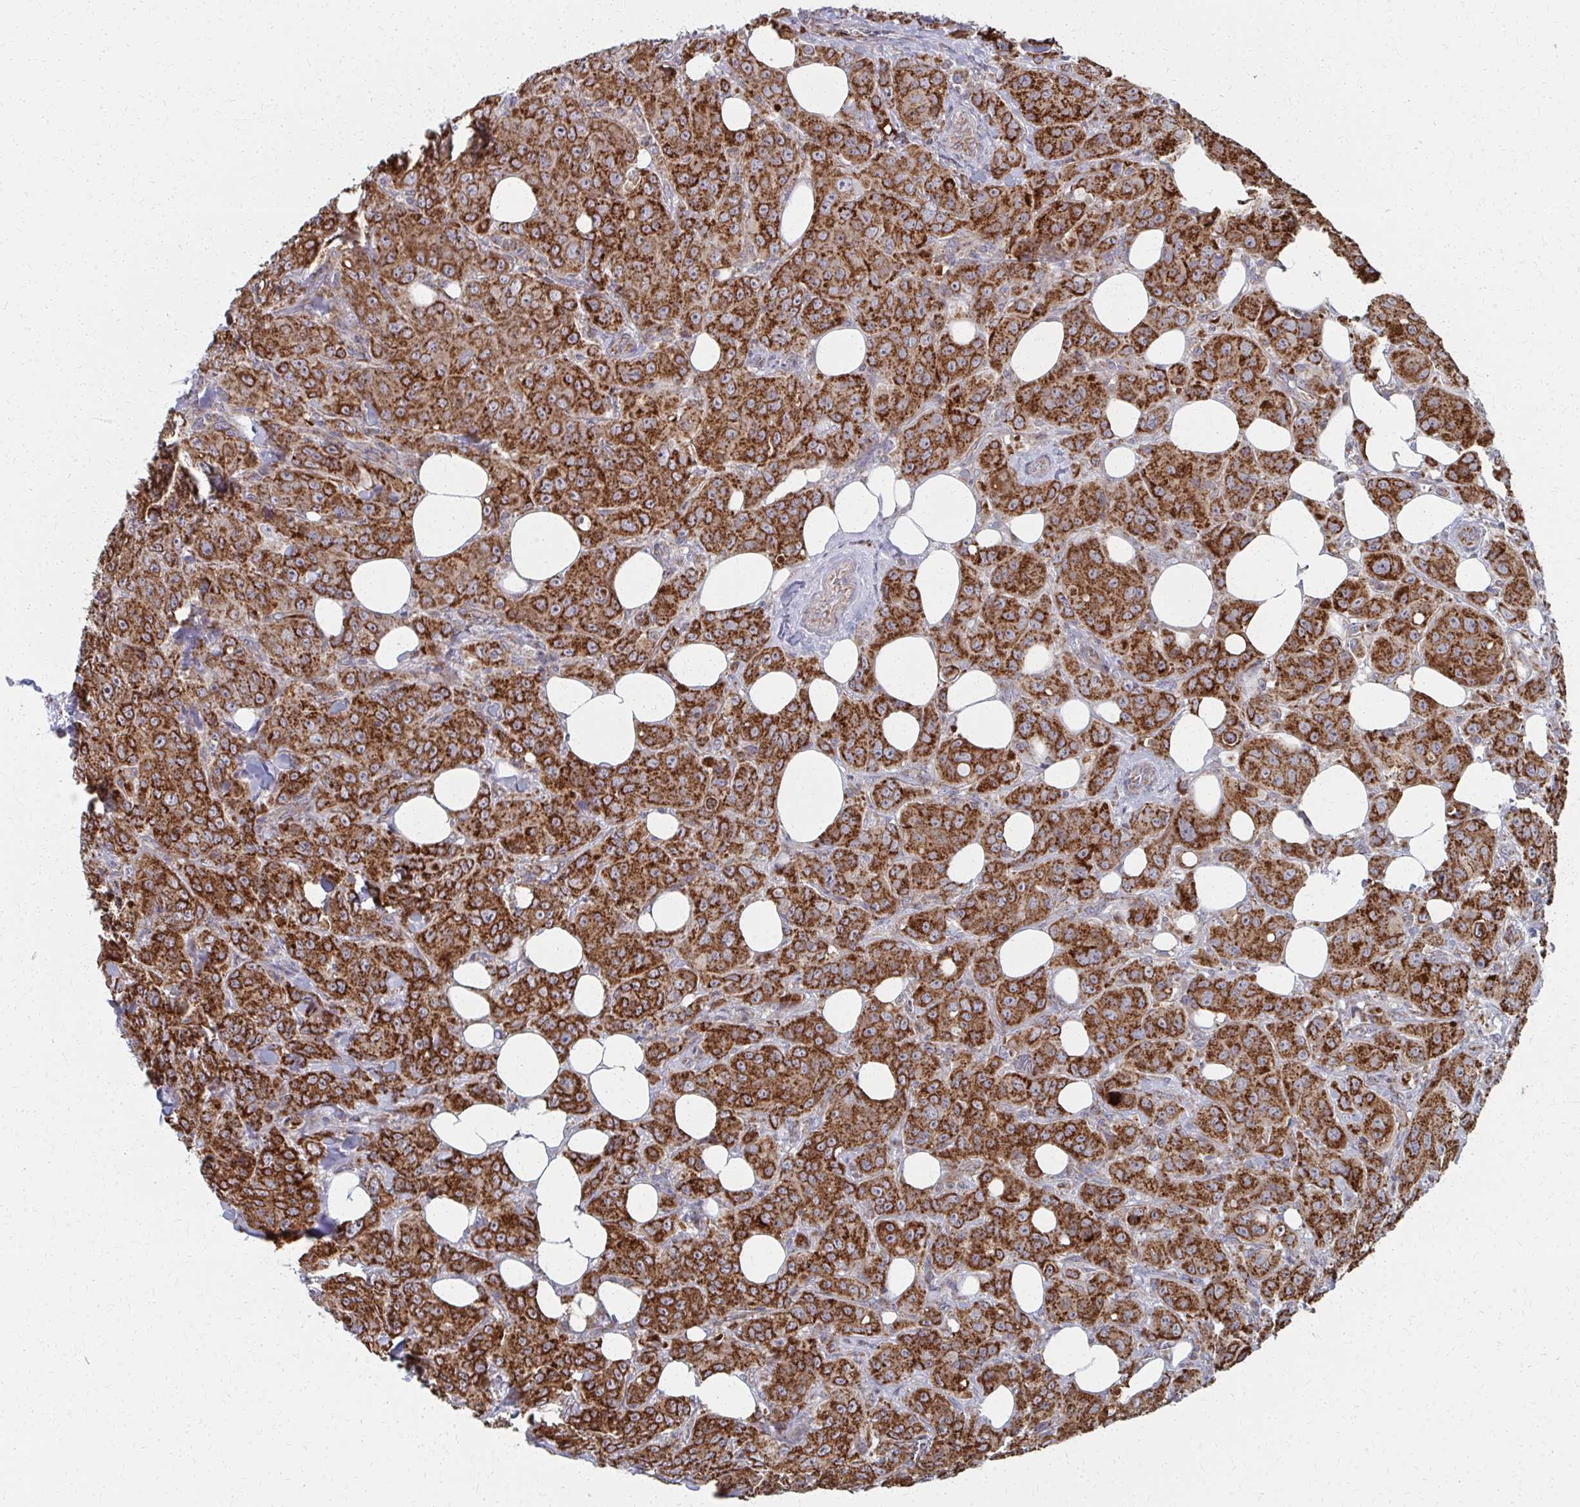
{"staining": {"intensity": "strong", "quantity": ">75%", "location": "cytoplasmic/membranous"}, "tissue": "breast cancer", "cell_type": "Tumor cells", "image_type": "cancer", "snomed": [{"axis": "morphology", "description": "Normal tissue, NOS"}, {"axis": "morphology", "description": "Duct carcinoma"}, {"axis": "topography", "description": "Breast"}], "caption": "Immunohistochemistry (IHC) of human breast cancer displays high levels of strong cytoplasmic/membranous staining in about >75% of tumor cells.", "gene": "FAHD1", "patient": {"sex": "female", "age": 43}}